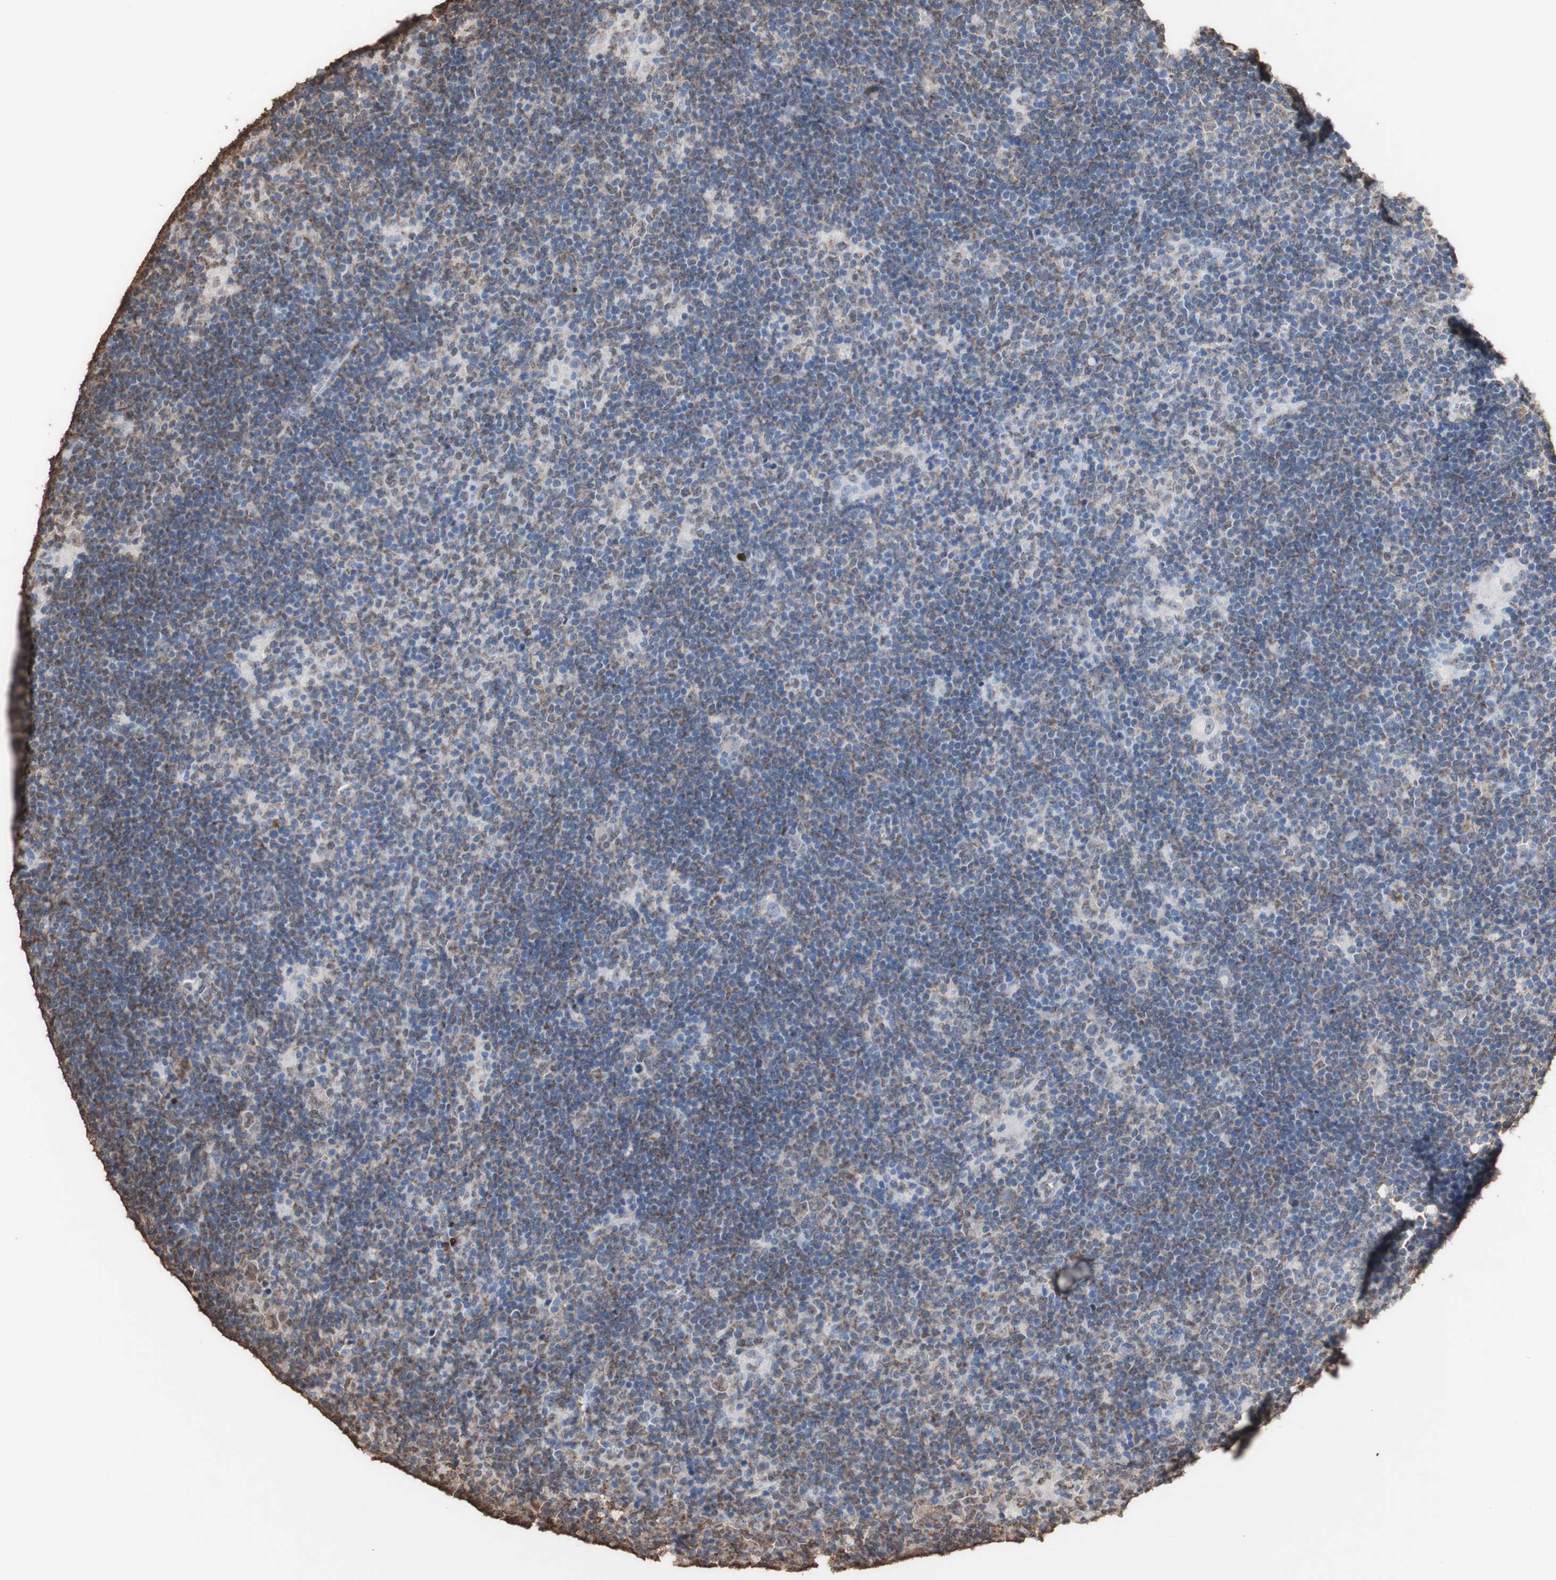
{"staining": {"intensity": "negative", "quantity": "none", "location": "none"}, "tissue": "lymphoma", "cell_type": "Tumor cells", "image_type": "cancer", "snomed": [{"axis": "morphology", "description": "Hodgkin's disease, NOS"}, {"axis": "topography", "description": "Lymph node"}], "caption": "This is an immunohistochemistry (IHC) micrograph of human Hodgkin's disease. There is no staining in tumor cells.", "gene": "PIDD1", "patient": {"sex": "female", "age": 57}}